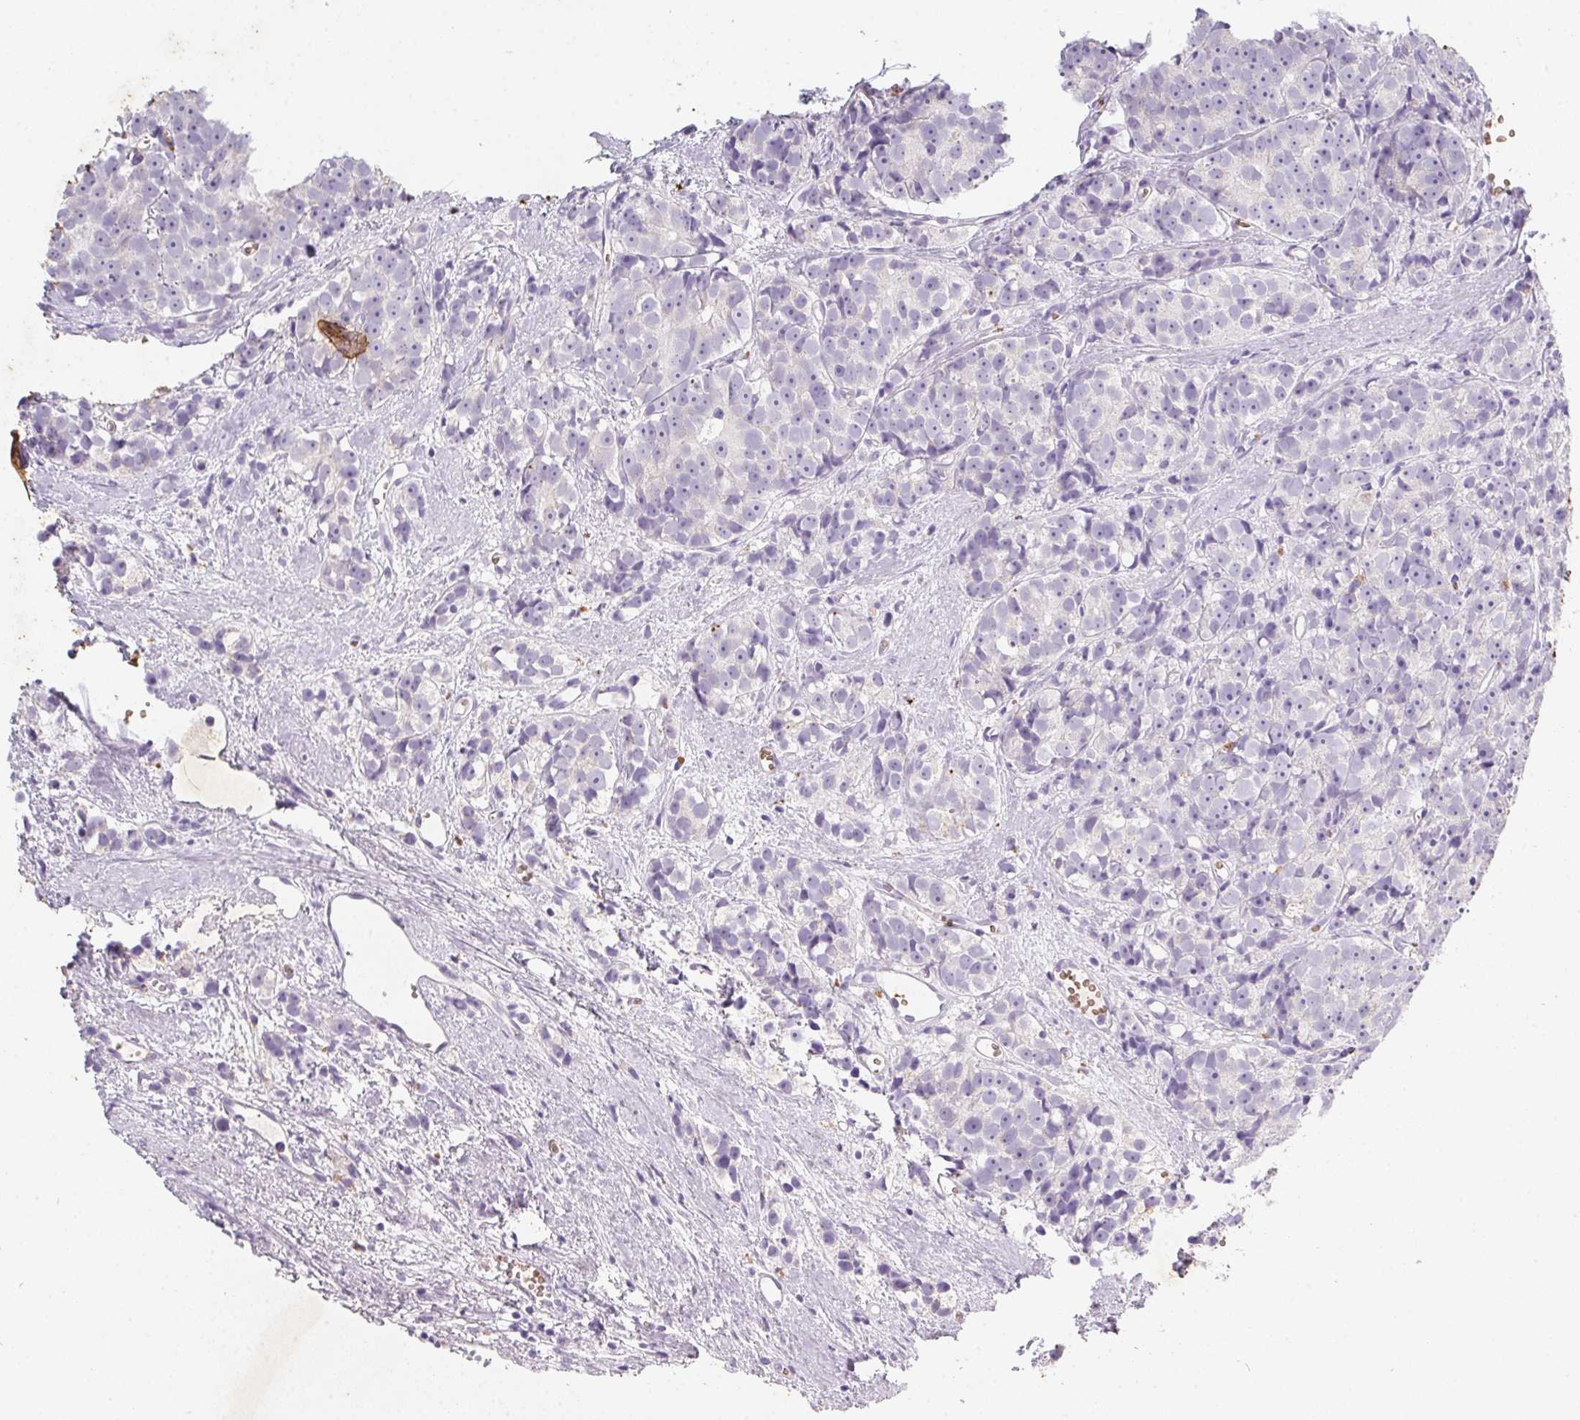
{"staining": {"intensity": "negative", "quantity": "none", "location": "none"}, "tissue": "prostate cancer", "cell_type": "Tumor cells", "image_type": "cancer", "snomed": [{"axis": "morphology", "description": "Adenocarcinoma, High grade"}, {"axis": "topography", "description": "Prostate"}], "caption": "A high-resolution histopathology image shows immunohistochemistry (IHC) staining of prostate cancer, which demonstrates no significant expression in tumor cells.", "gene": "DCD", "patient": {"sex": "male", "age": 77}}